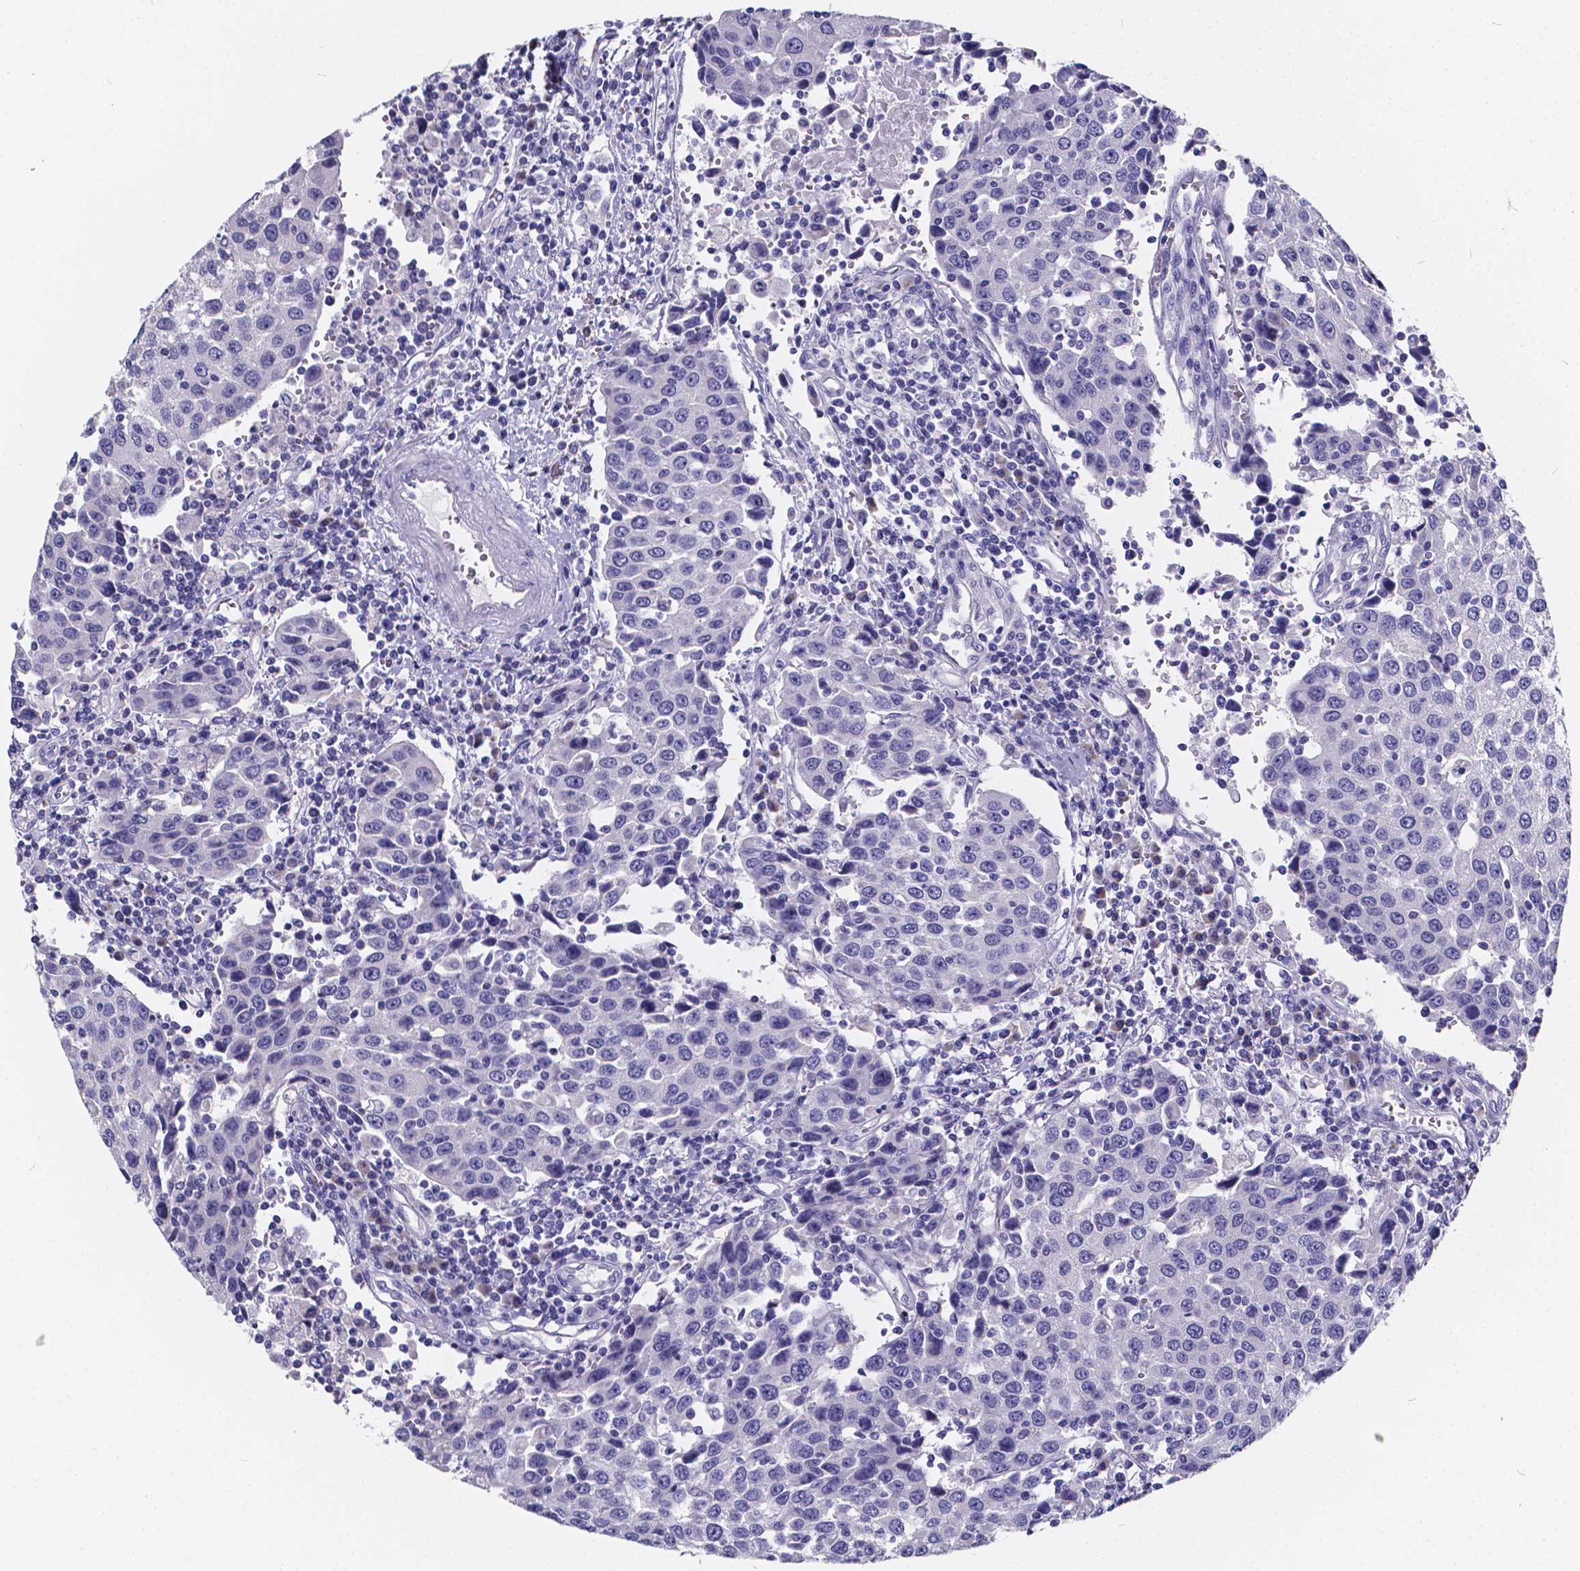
{"staining": {"intensity": "negative", "quantity": "none", "location": "none"}, "tissue": "urothelial cancer", "cell_type": "Tumor cells", "image_type": "cancer", "snomed": [{"axis": "morphology", "description": "Urothelial carcinoma, High grade"}, {"axis": "topography", "description": "Urinary bladder"}], "caption": "An image of human urothelial carcinoma (high-grade) is negative for staining in tumor cells.", "gene": "SPEF2", "patient": {"sex": "female", "age": 85}}